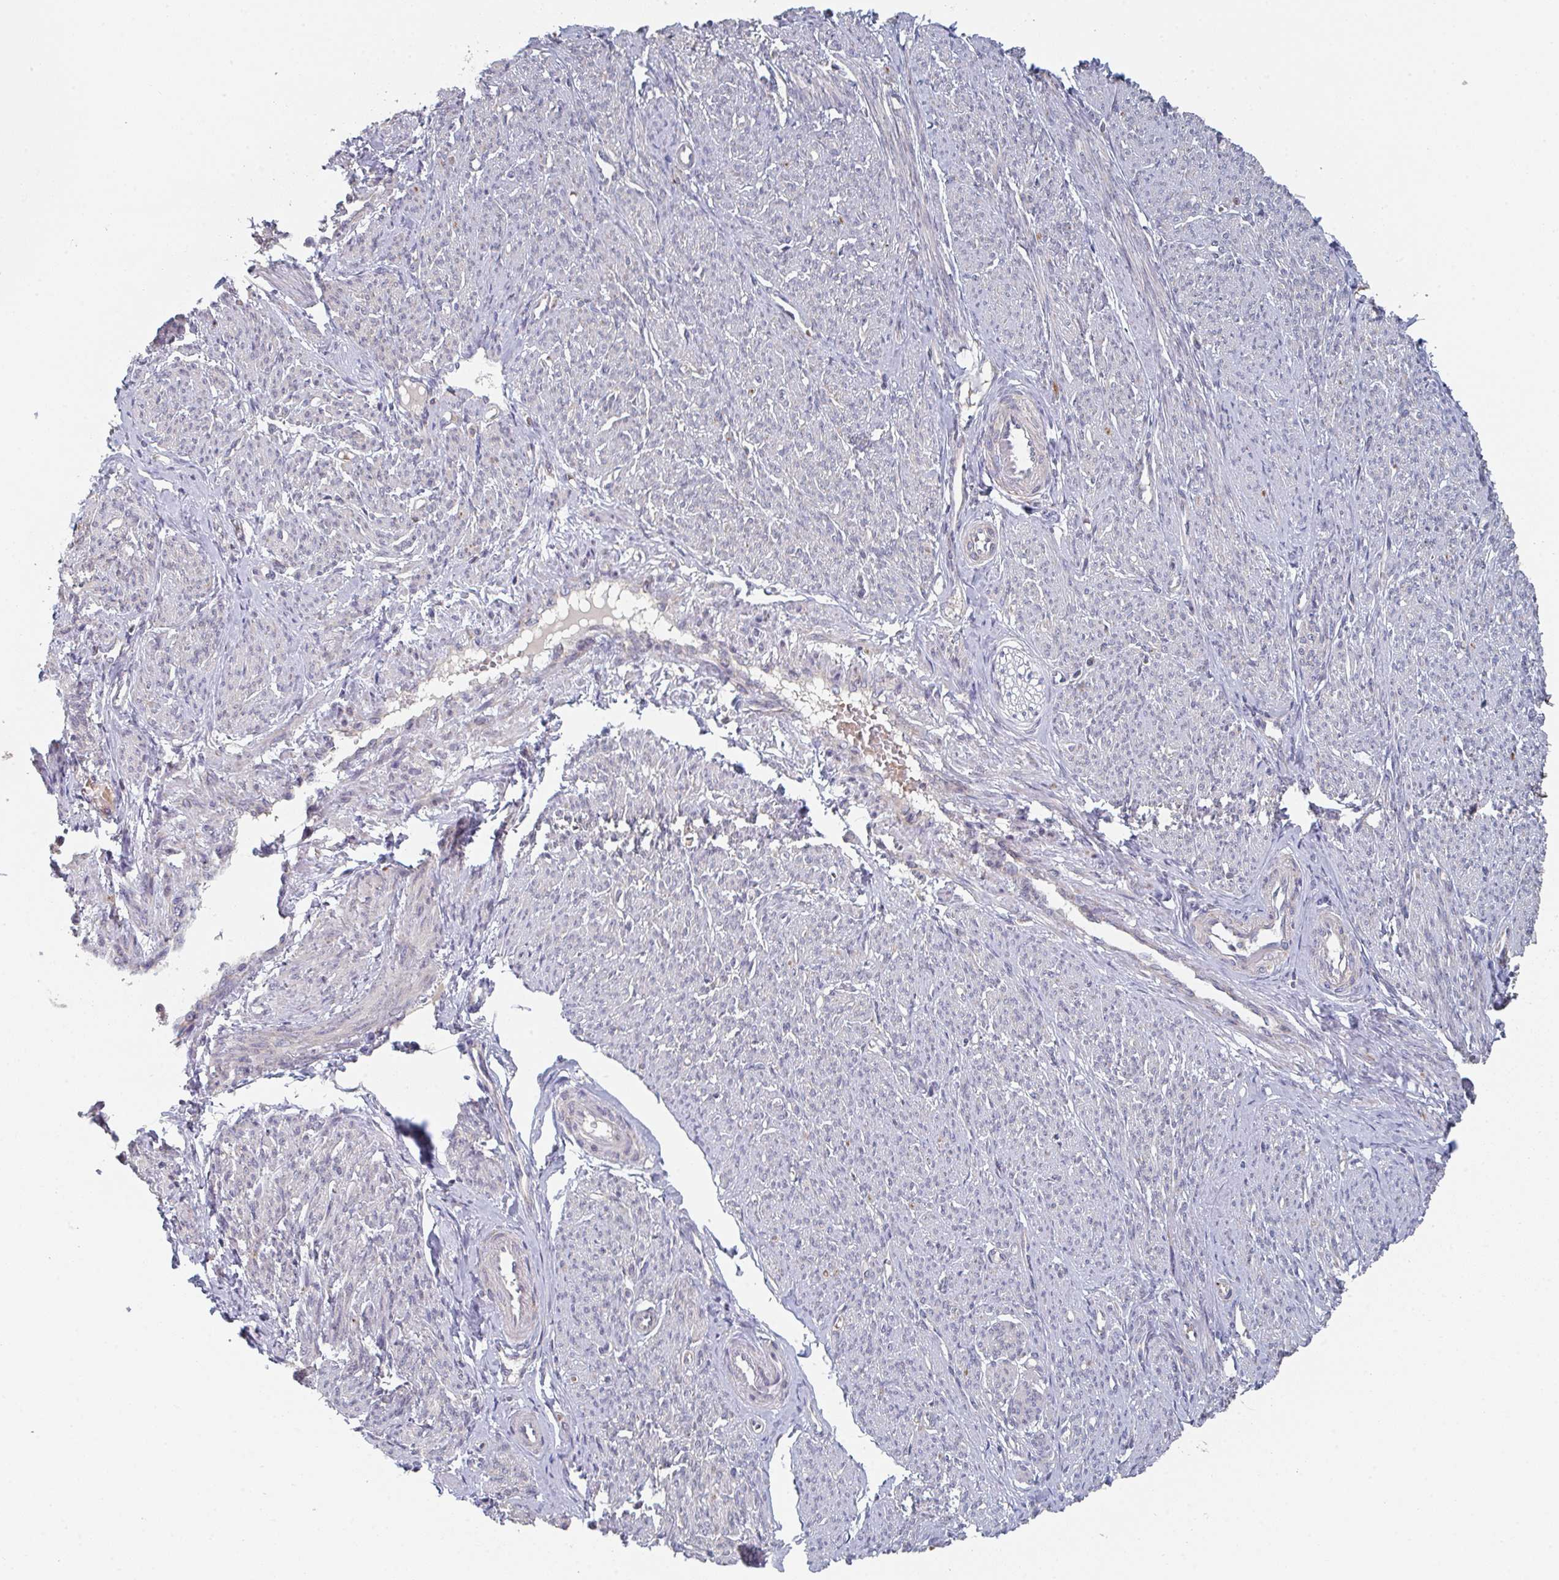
{"staining": {"intensity": "weak", "quantity": "<25%", "location": "cytoplasmic/membranous"}, "tissue": "smooth muscle", "cell_type": "Smooth muscle cells", "image_type": "normal", "snomed": [{"axis": "morphology", "description": "Normal tissue, NOS"}, {"axis": "topography", "description": "Smooth muscle"}], "caption": "An immunohistochemistry (IHC) histopathology image of unremarkable smooth muscle is shown. There is no staining in smooth muscle cells of smooth muscle.", "gene": "ELOVL1", "patient": {"sex": "female", "age": 65}}